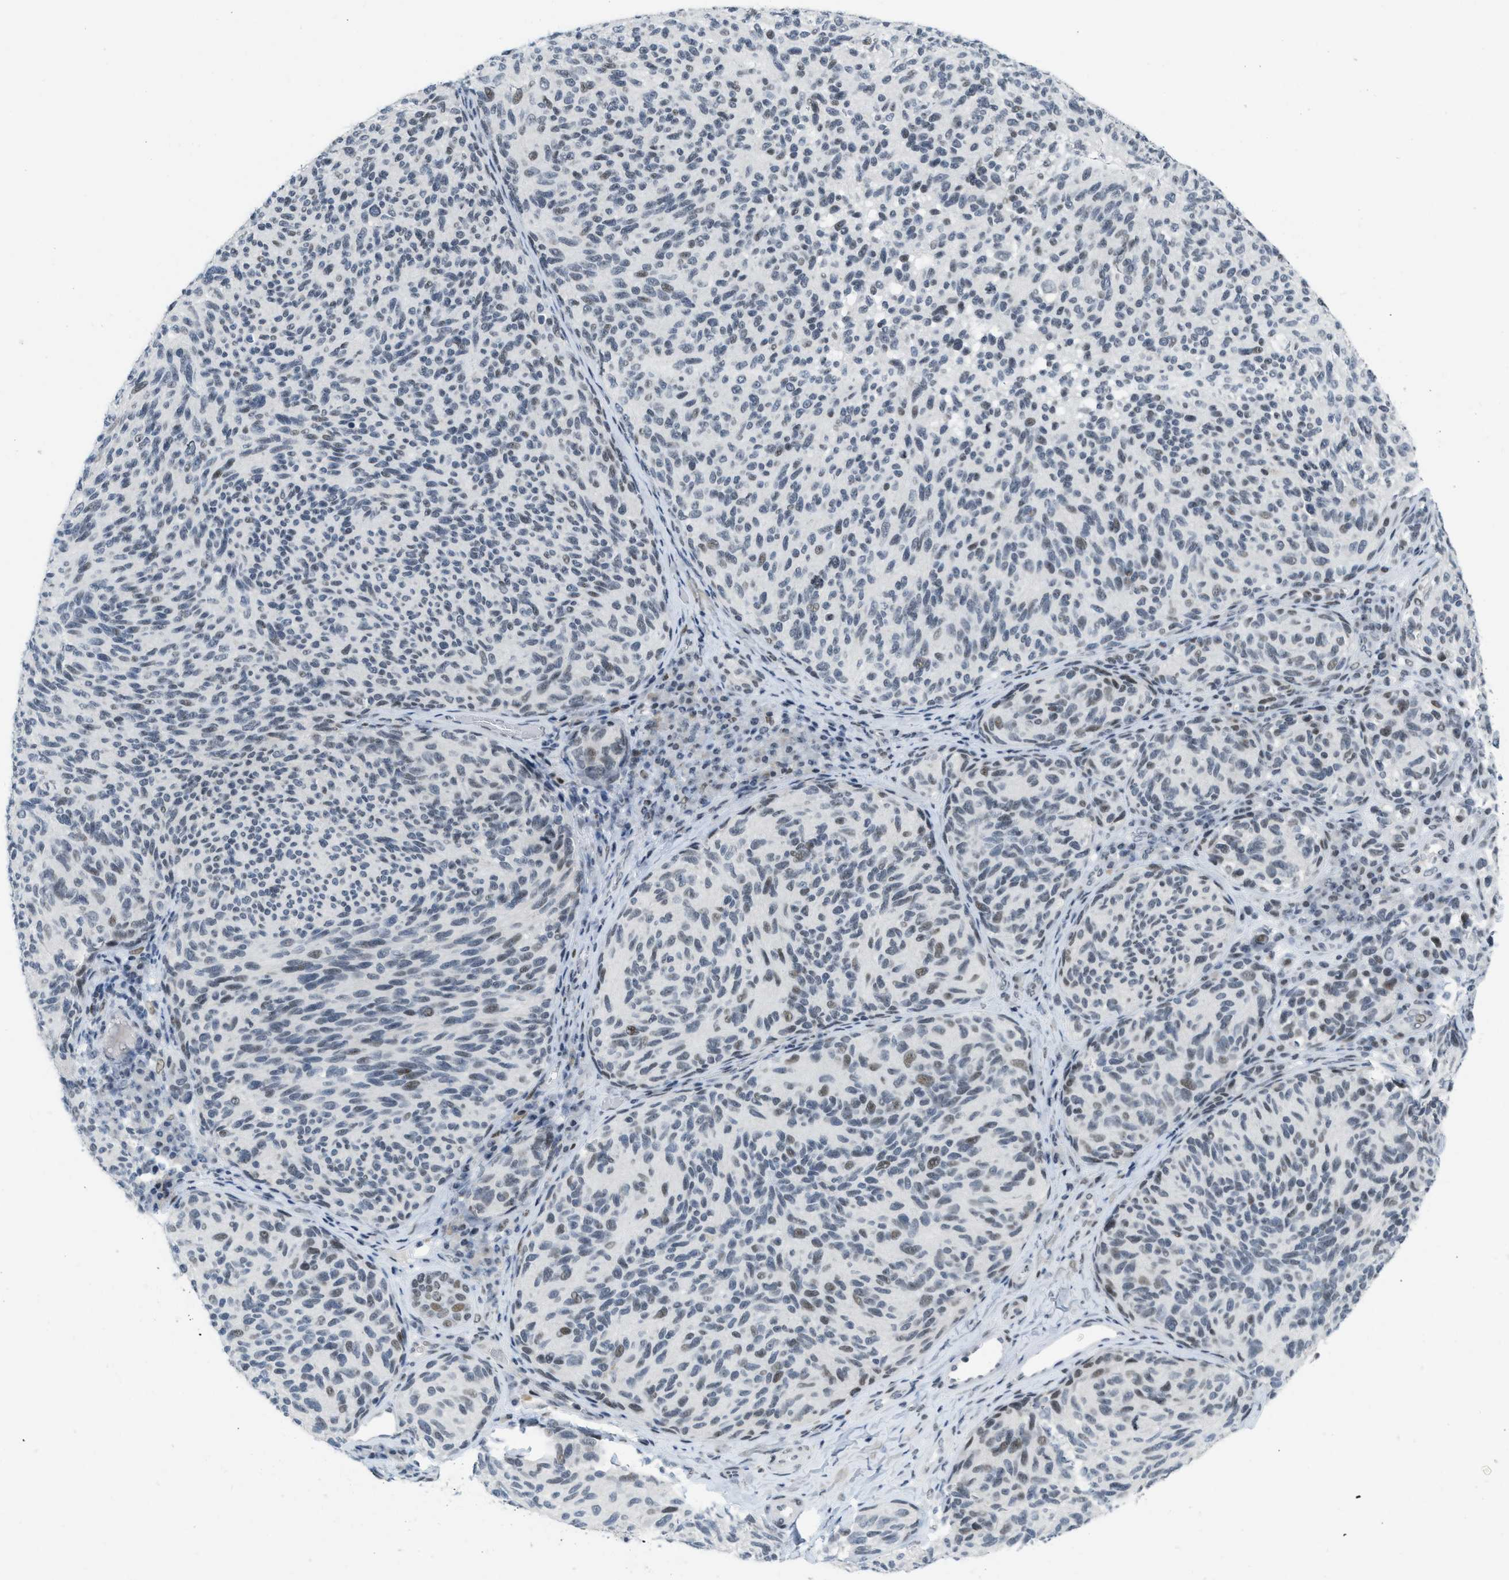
{"staining": {"intensity": "weak", "quantity": "25%-75%", "location": "nuclear"}, "tissue": "melanoma", "cell_type": "Tumor cells", "image_type": "cancer", "snomed": [{"axis": "morphology", "description": "Malignant melanoma, NOS"}, {"axis": "topography", "description": "Skin"}], "caption": "Protein staining of malignant melanoma tissue exhibits weak nuclear staining in about 25%-75% of tumor cells.", "gene": "PBX1", "patient": {"sex": "female", "age": 73}}